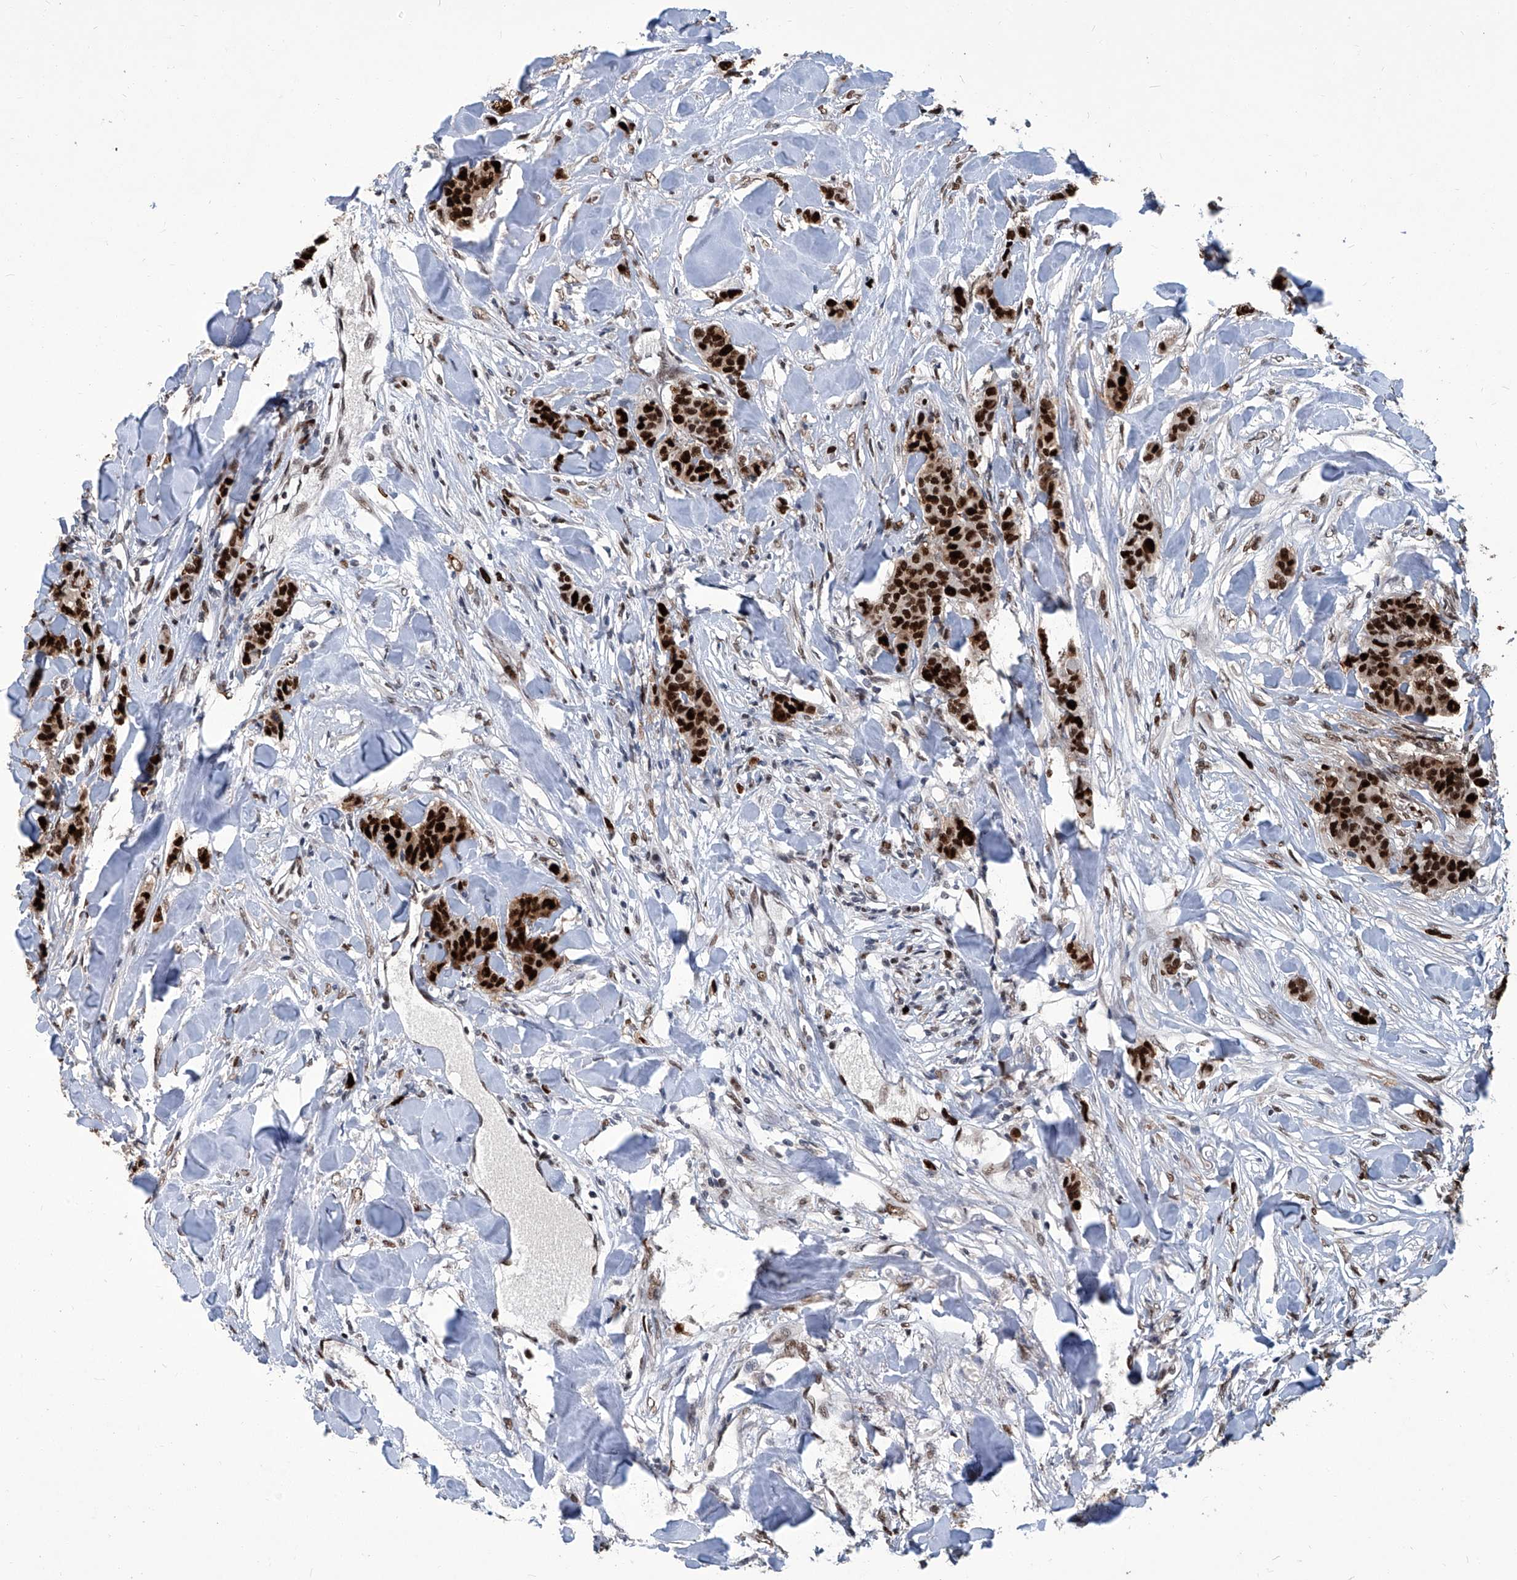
{"staining": {"intensity": "strong", "quantity": ">75%", "location": "nuclear"}, "tissue": "breast cancer", "cell_type": "Tumor cells", "image_type": "cancer", "snomed": [{"axis": "morphology", "description": "Duct carcinoma"}, {"axis": "topography", "description": "Breast"}], "caption": "The photomicrograph reveals staining of breast cancer (infiltrating ductal carcinoma), revealing strong nuclear protein expression (brown color) within tumor cells. (Stains: DAB (3,3'-diaminobenzidine) in brown, nuclei in blue, Microscopy: brightfield microscopy at high magnification).", "gene": "PCNA", "patient": {"sex": "female", "age": 40}}